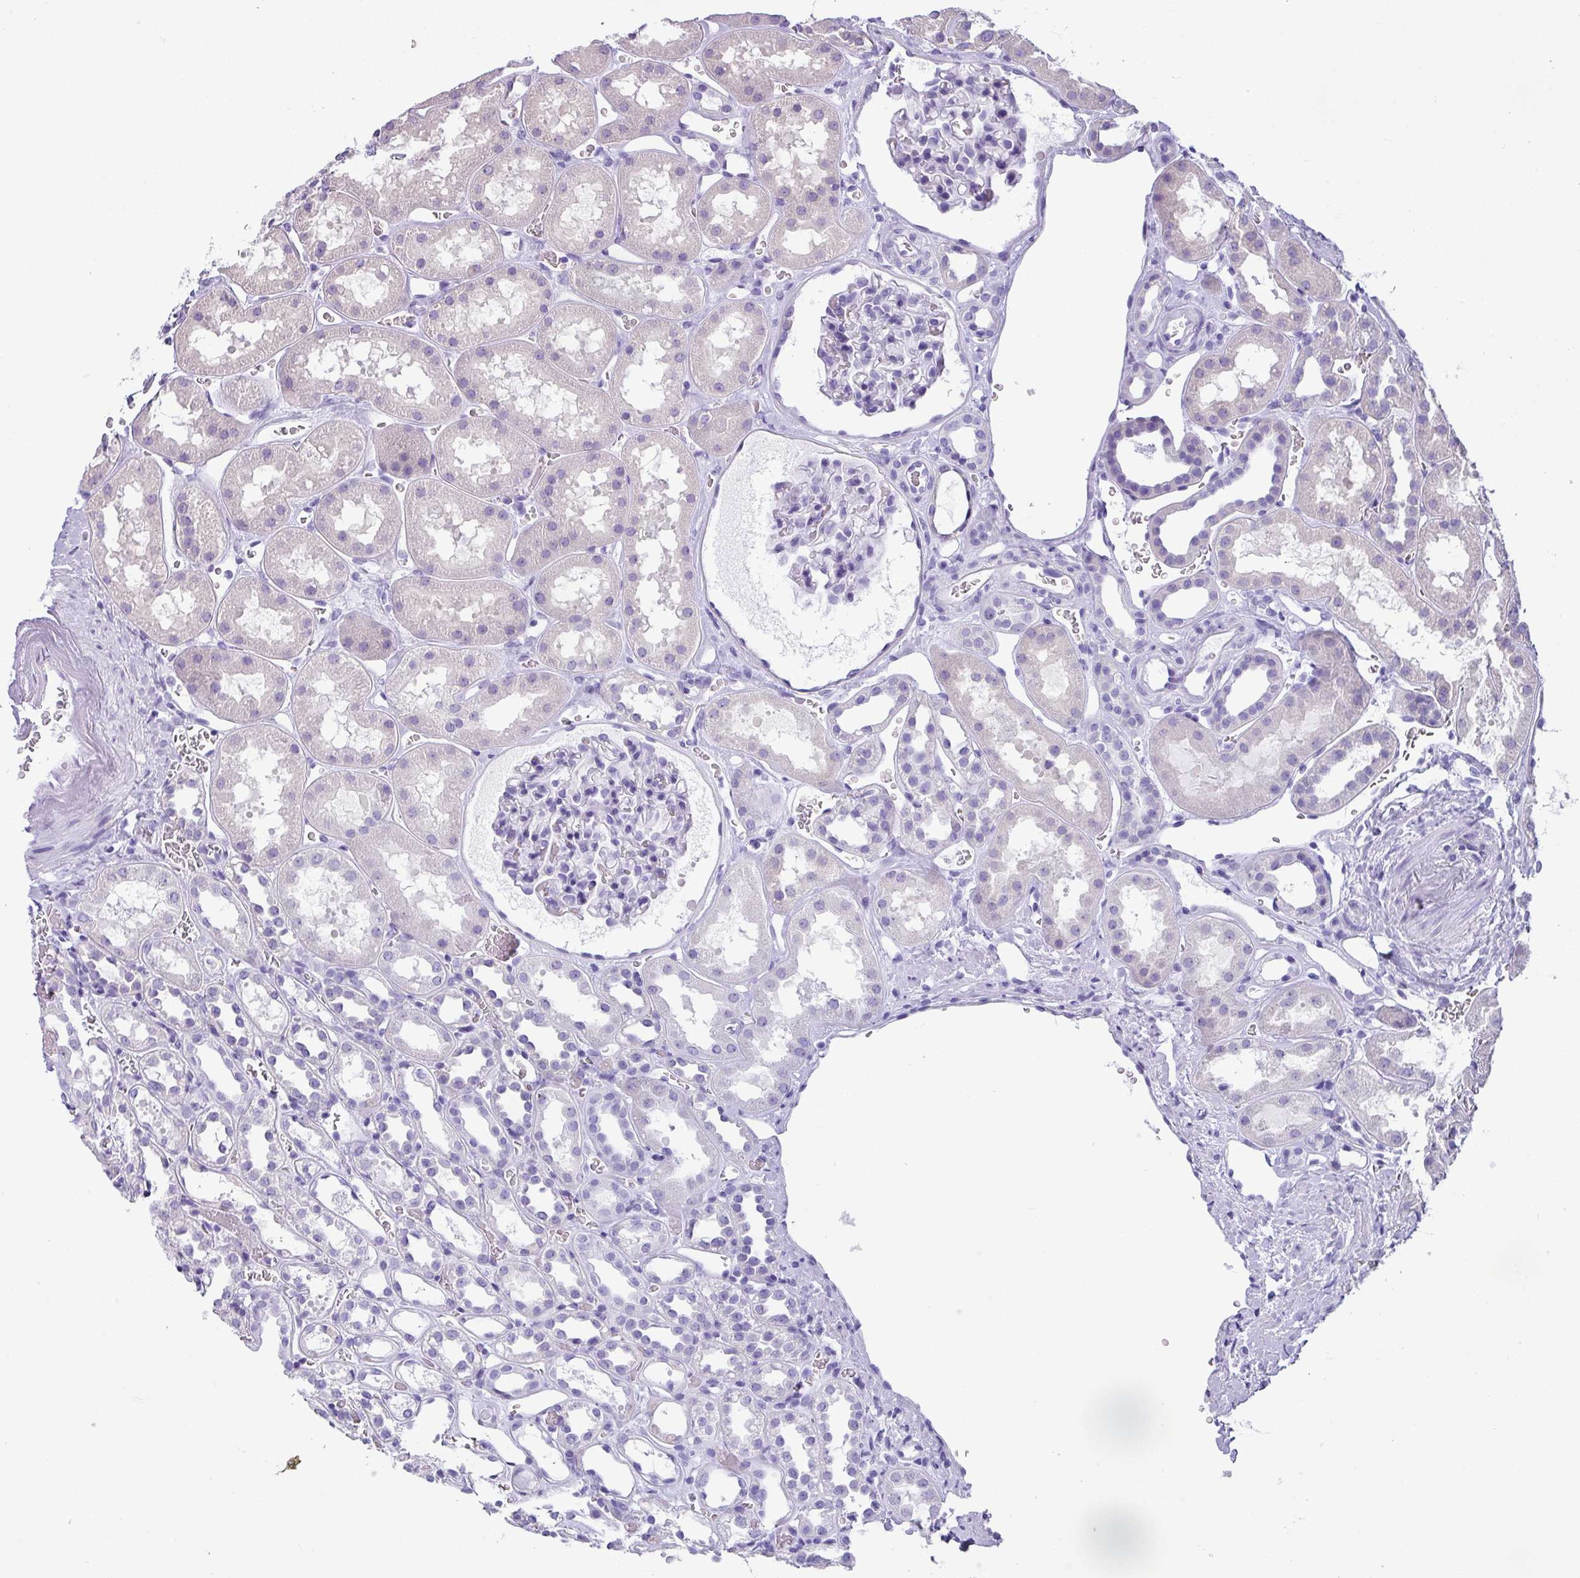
{"staining": {"intensity": "negative", "quantity": "none", "location": "none"}, "tissue": "kidney", "cell_type": "Cells in glomeruli", "image_type": "normal", "snomed": [{"axis": "morphology", "description": "Normal tissue, NOS"}, {"axis": "topography", "description": "Kidney"}], "caption": "Immunohistochemistry (IHC) of benign human kidney exhibits no positivity in cells in glomeruli. (DAB IHC with hematoxylin counter stain).", "gene": "PALS2", "patient": {"sex": "female", "age": 41}}